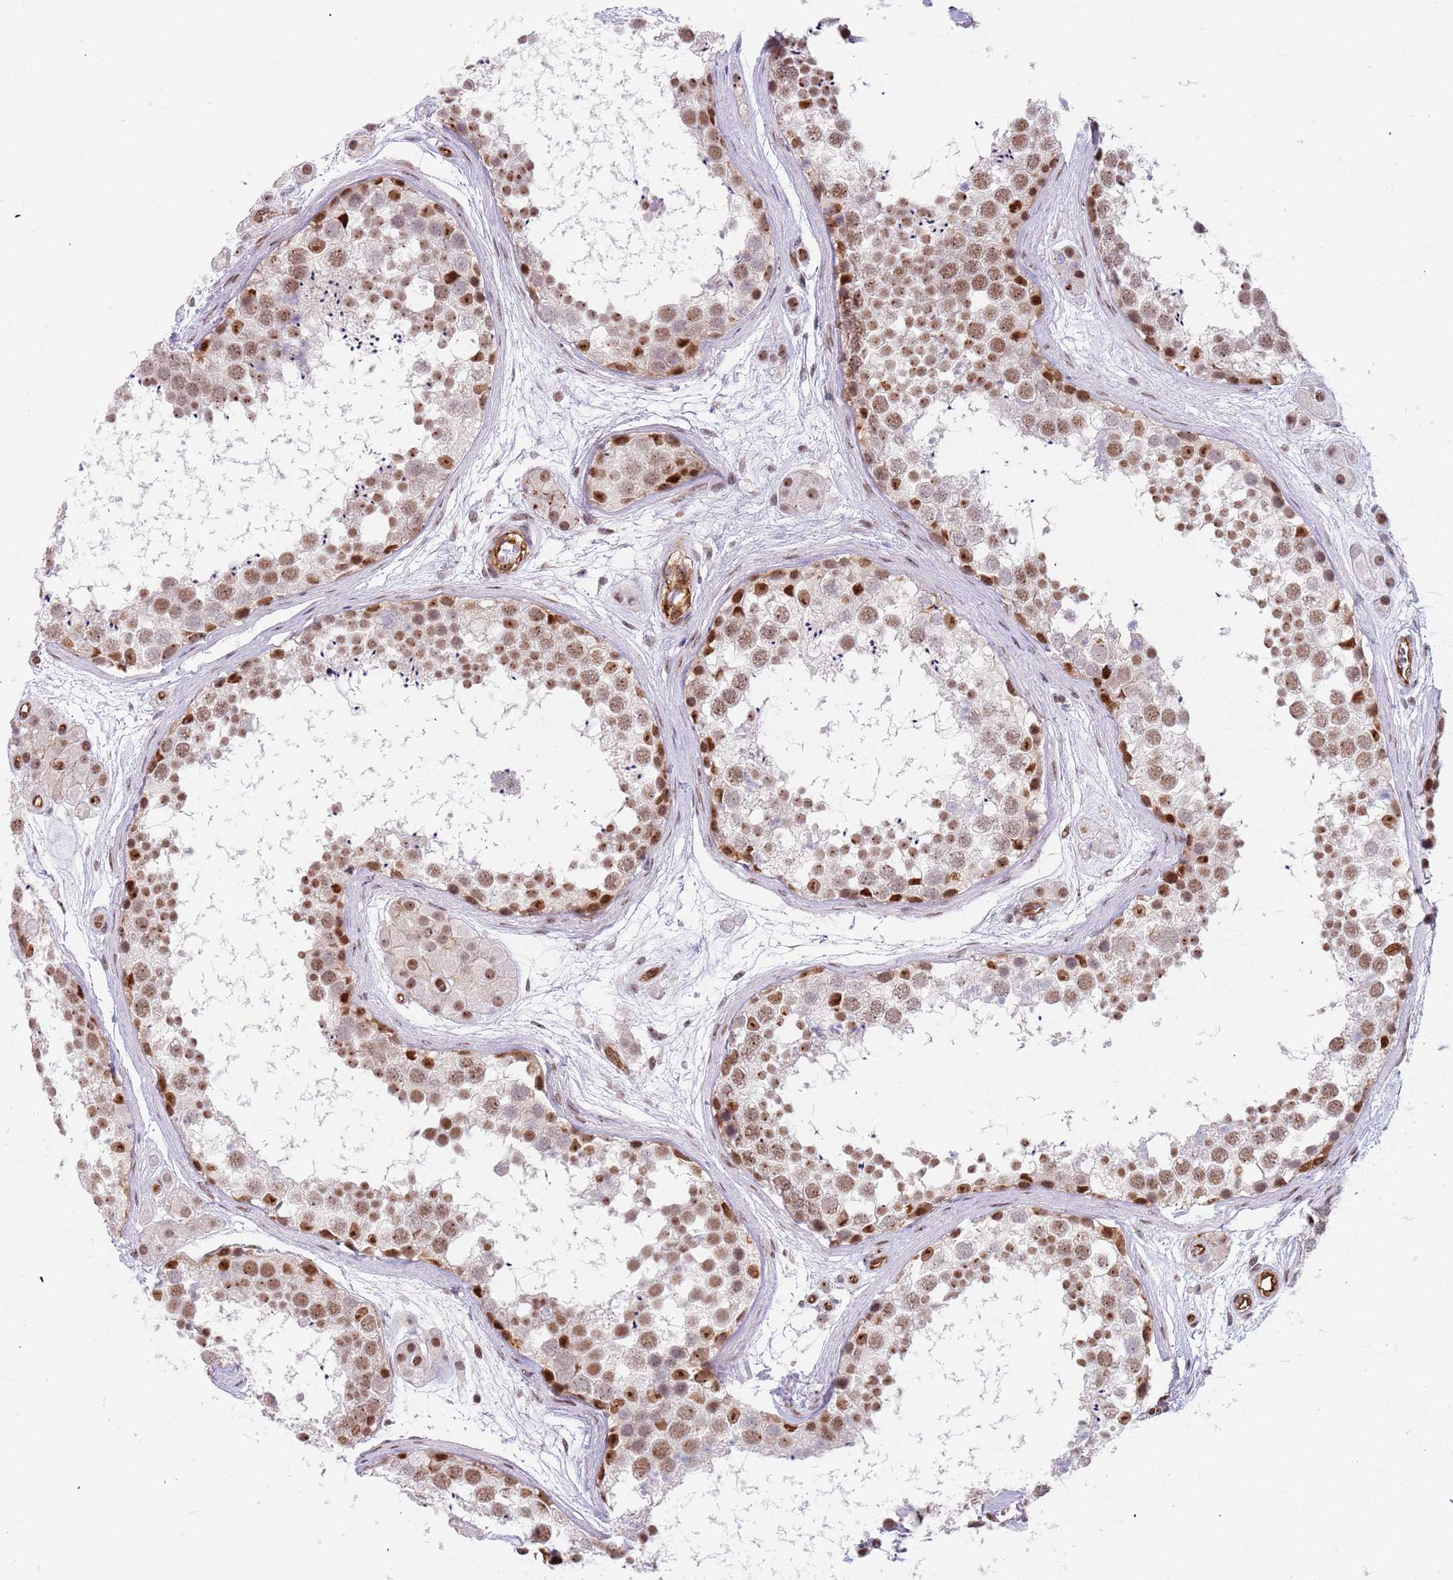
{"staining": {"intensity": "strong", "quantity": "25%-75%", "location": "nuclear"}, "tissue": "testis", "cell_type": "Cells in seminiferous ducts", "image_type": "normal", "snomed": [{"axis": "morphology", "description": "Normal tissue, NOS"}, {"axis": "topography", "description": "Testis"}], "caption": "Immunohistochemistry micrograph of benign testis: human testis stained using immunohistochemistry reveals high levels of strong protein expression localized specifically in the nuclear of cells in seminiferous ducts, appearing as a nuclear brown color.", "gene": "LRMDA", "patient": {"sex": "male", "age": 56}}